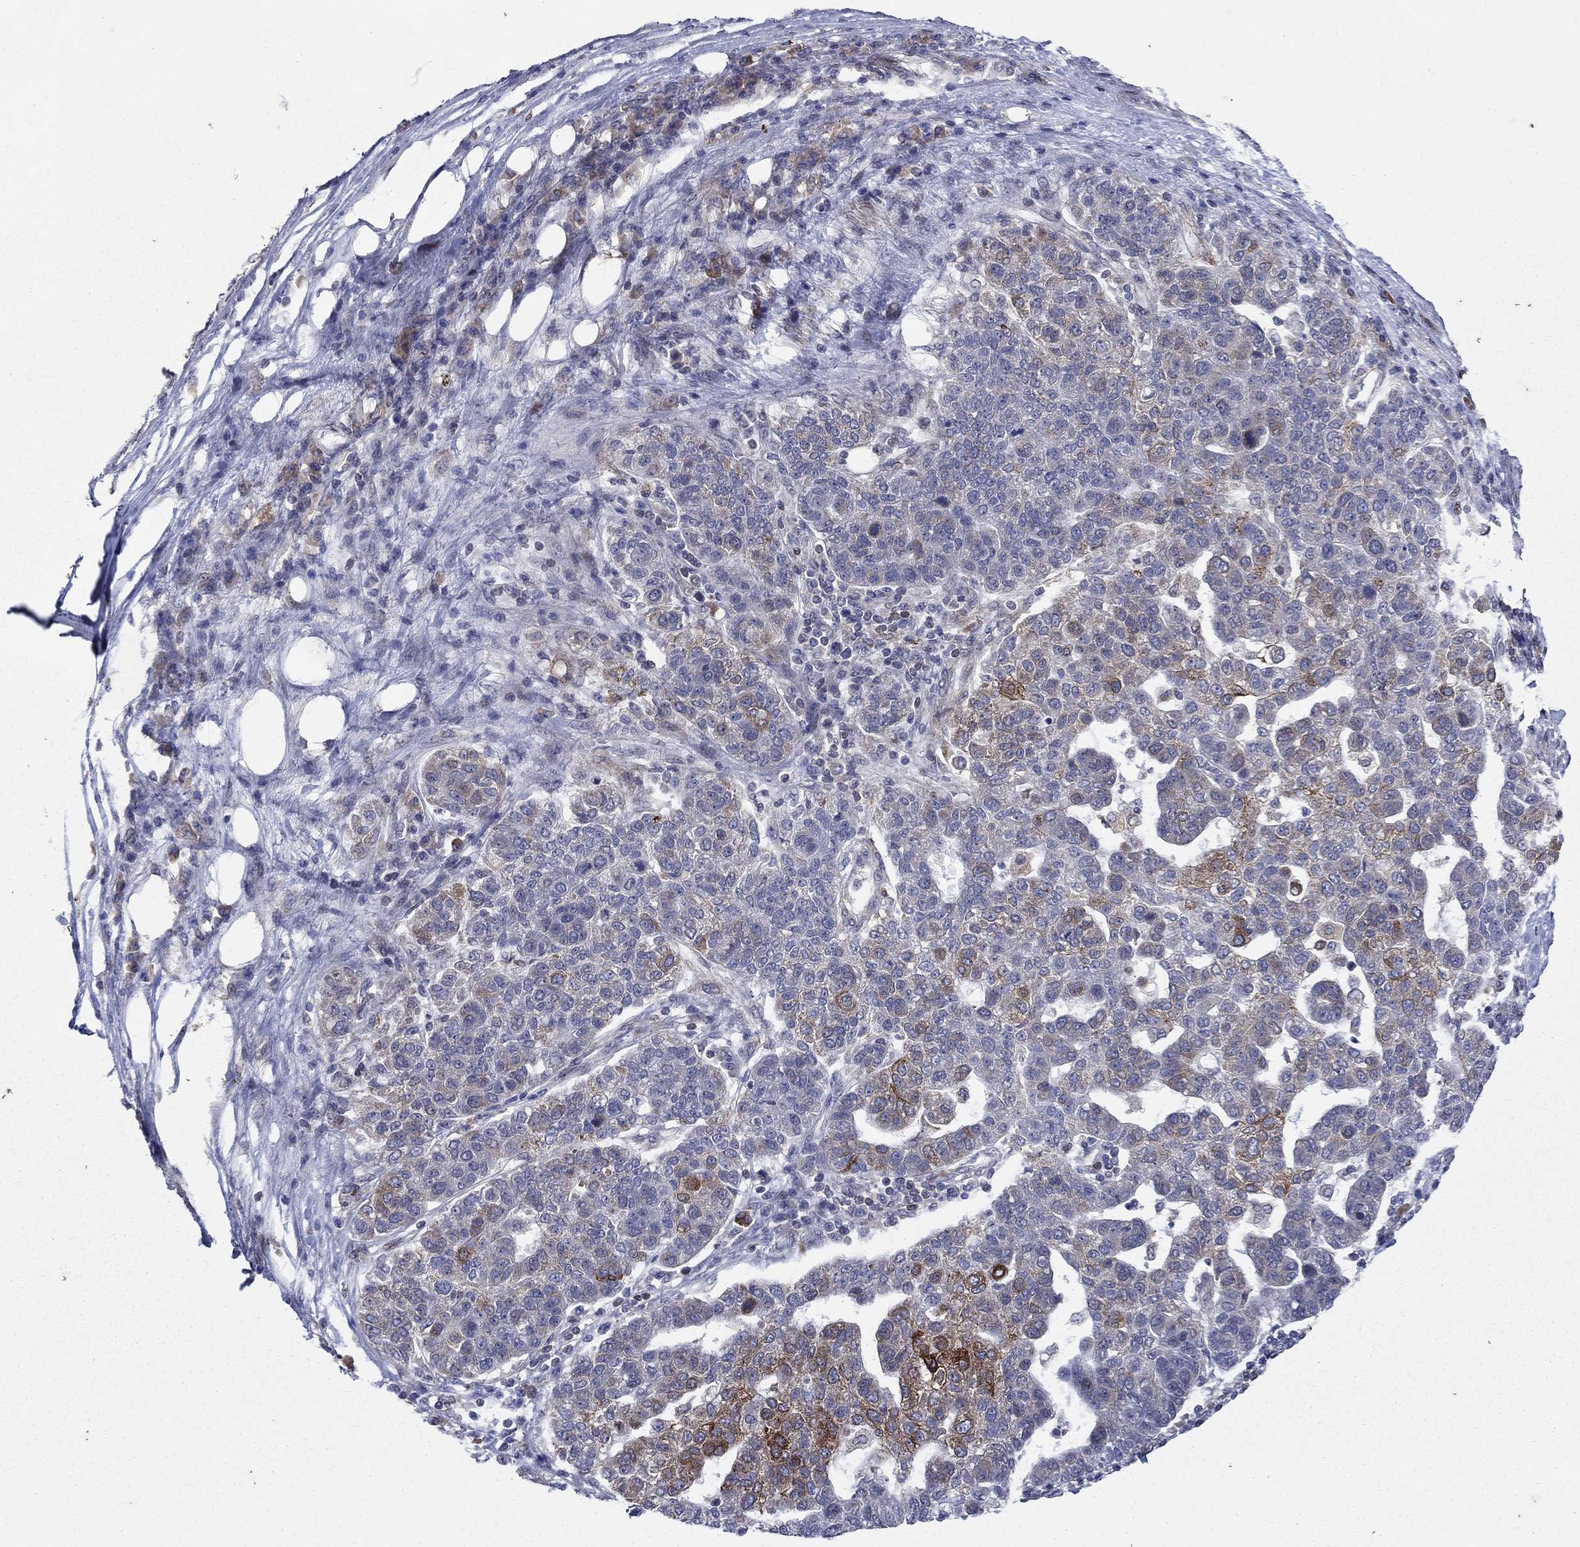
{"staining": {"intensity": "strong", "quantity": "<25%", "location": "cytoplasmic/membranous"}, "tissue": "pancreatic cancer", "cell_type": "Tumor cells", "image_type": "cancer", "snomed": [{"axis": "morphology", "description": "Adenocarcinoma, NOS"}, {"axis": "topography", "description": "Pancreas"}], "caption": "Pancreatic cancer stained for a protein (brown) demonstrates strong cytoplasmic/membranous positive positivity in about <25% of tumor cells.", "gene": "DHRS7", "patient": {"sex": "female", "age": 61}}